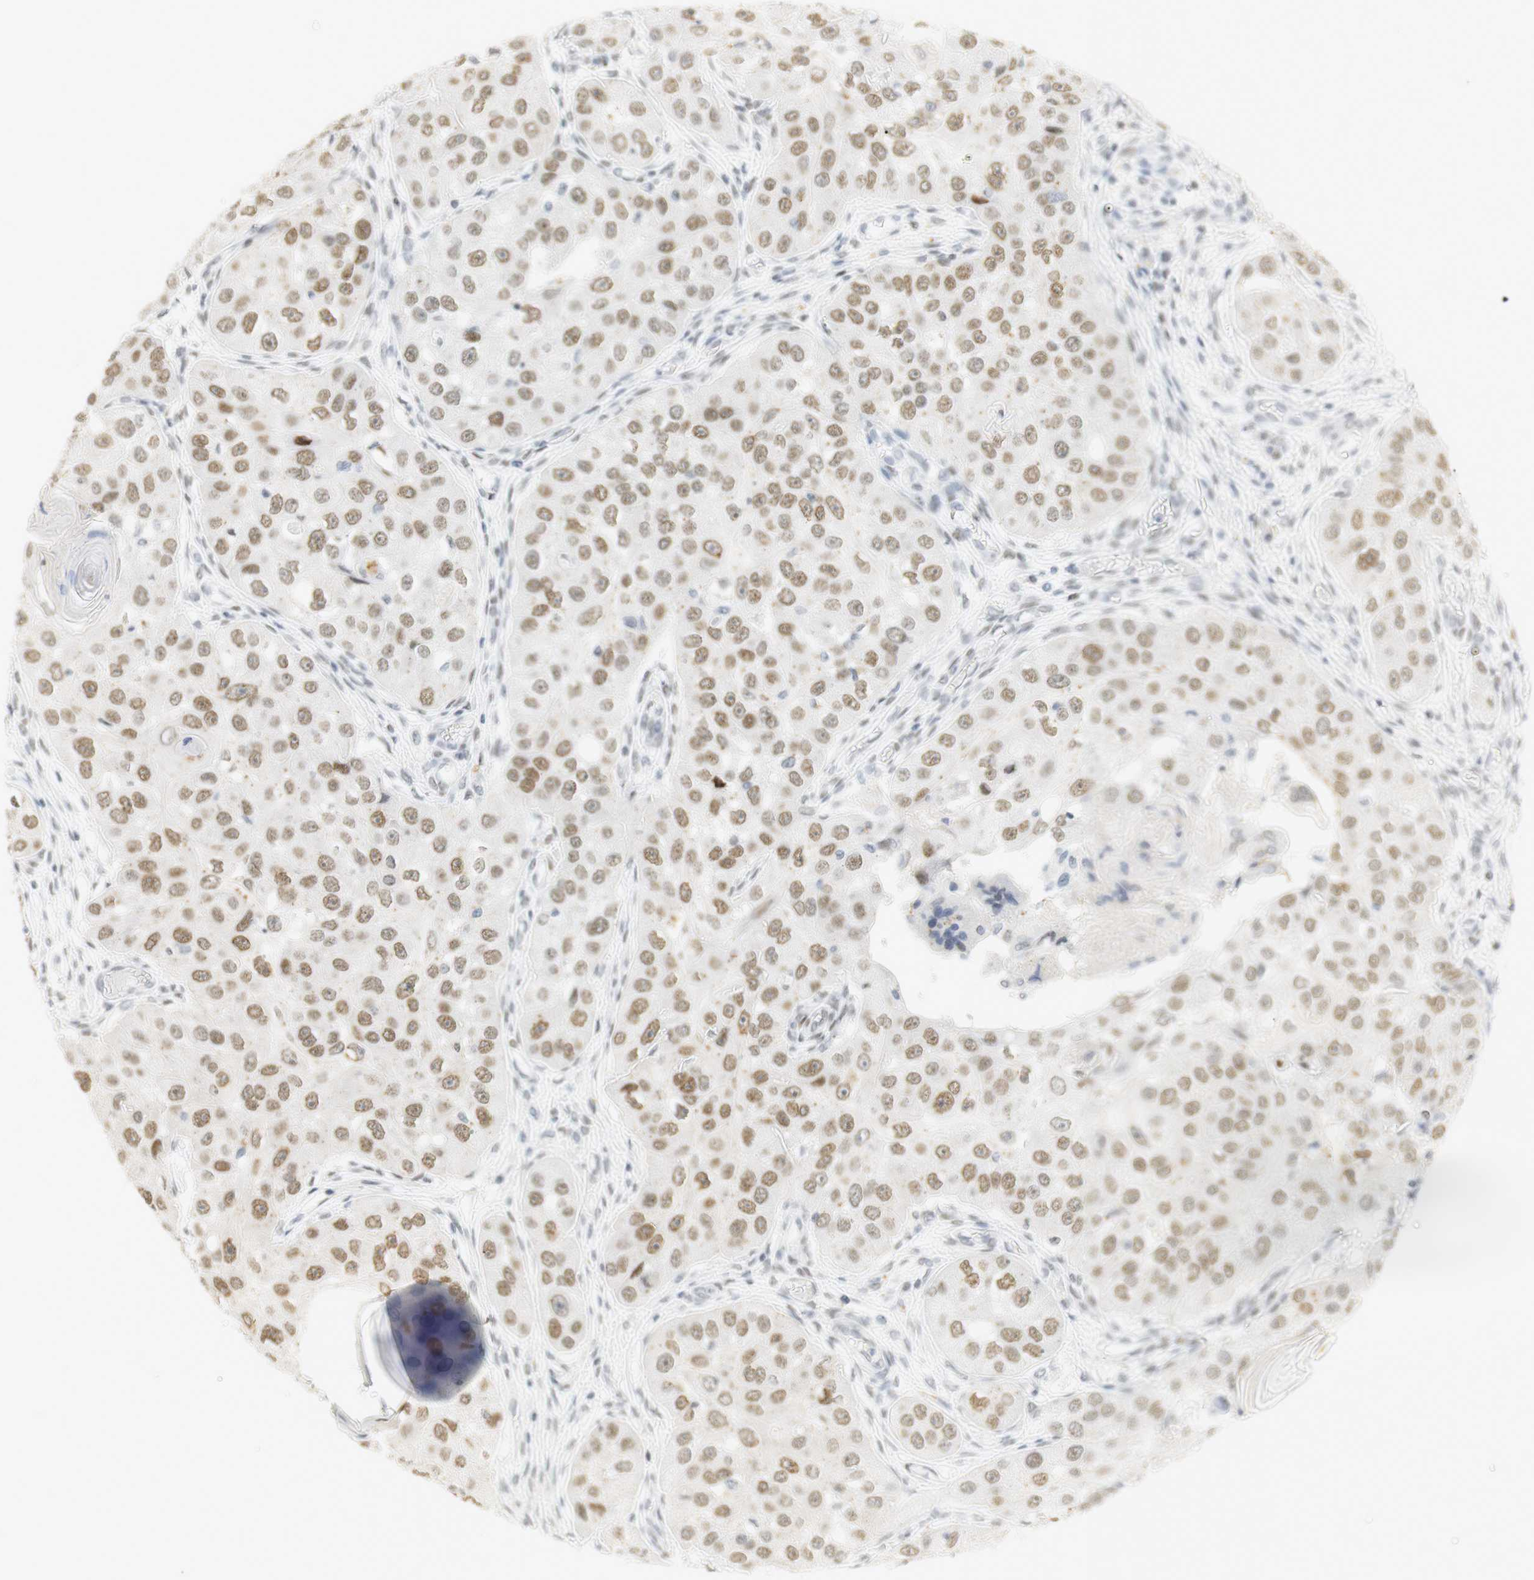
{"staining": {"intensity": "moderate", "quantity": ">75%", "location": "nuclear"}, "tissue": "head and neck cancer", "cell_type": "Tumor cells", "image_type": "cancer", "snomed": [{"axis": "morphology", "description": "Normal tissue, NOS"}, {"axis": "morphology", "description": "Squamous cell carcinoma, NOS"}, {"axis": "topography", "description": "Skeletal muscle"}, {"axis": "topography", "description": "Head-Neck"}], "caption": "The micrograph displays staining of head and neck cancer (squamous cell carcinoma), revealing moderate nuclear protein positivity (brown color) within tumor cells.", "gene": "BMI1", "patient": {"sex": "male", "age": 51}}